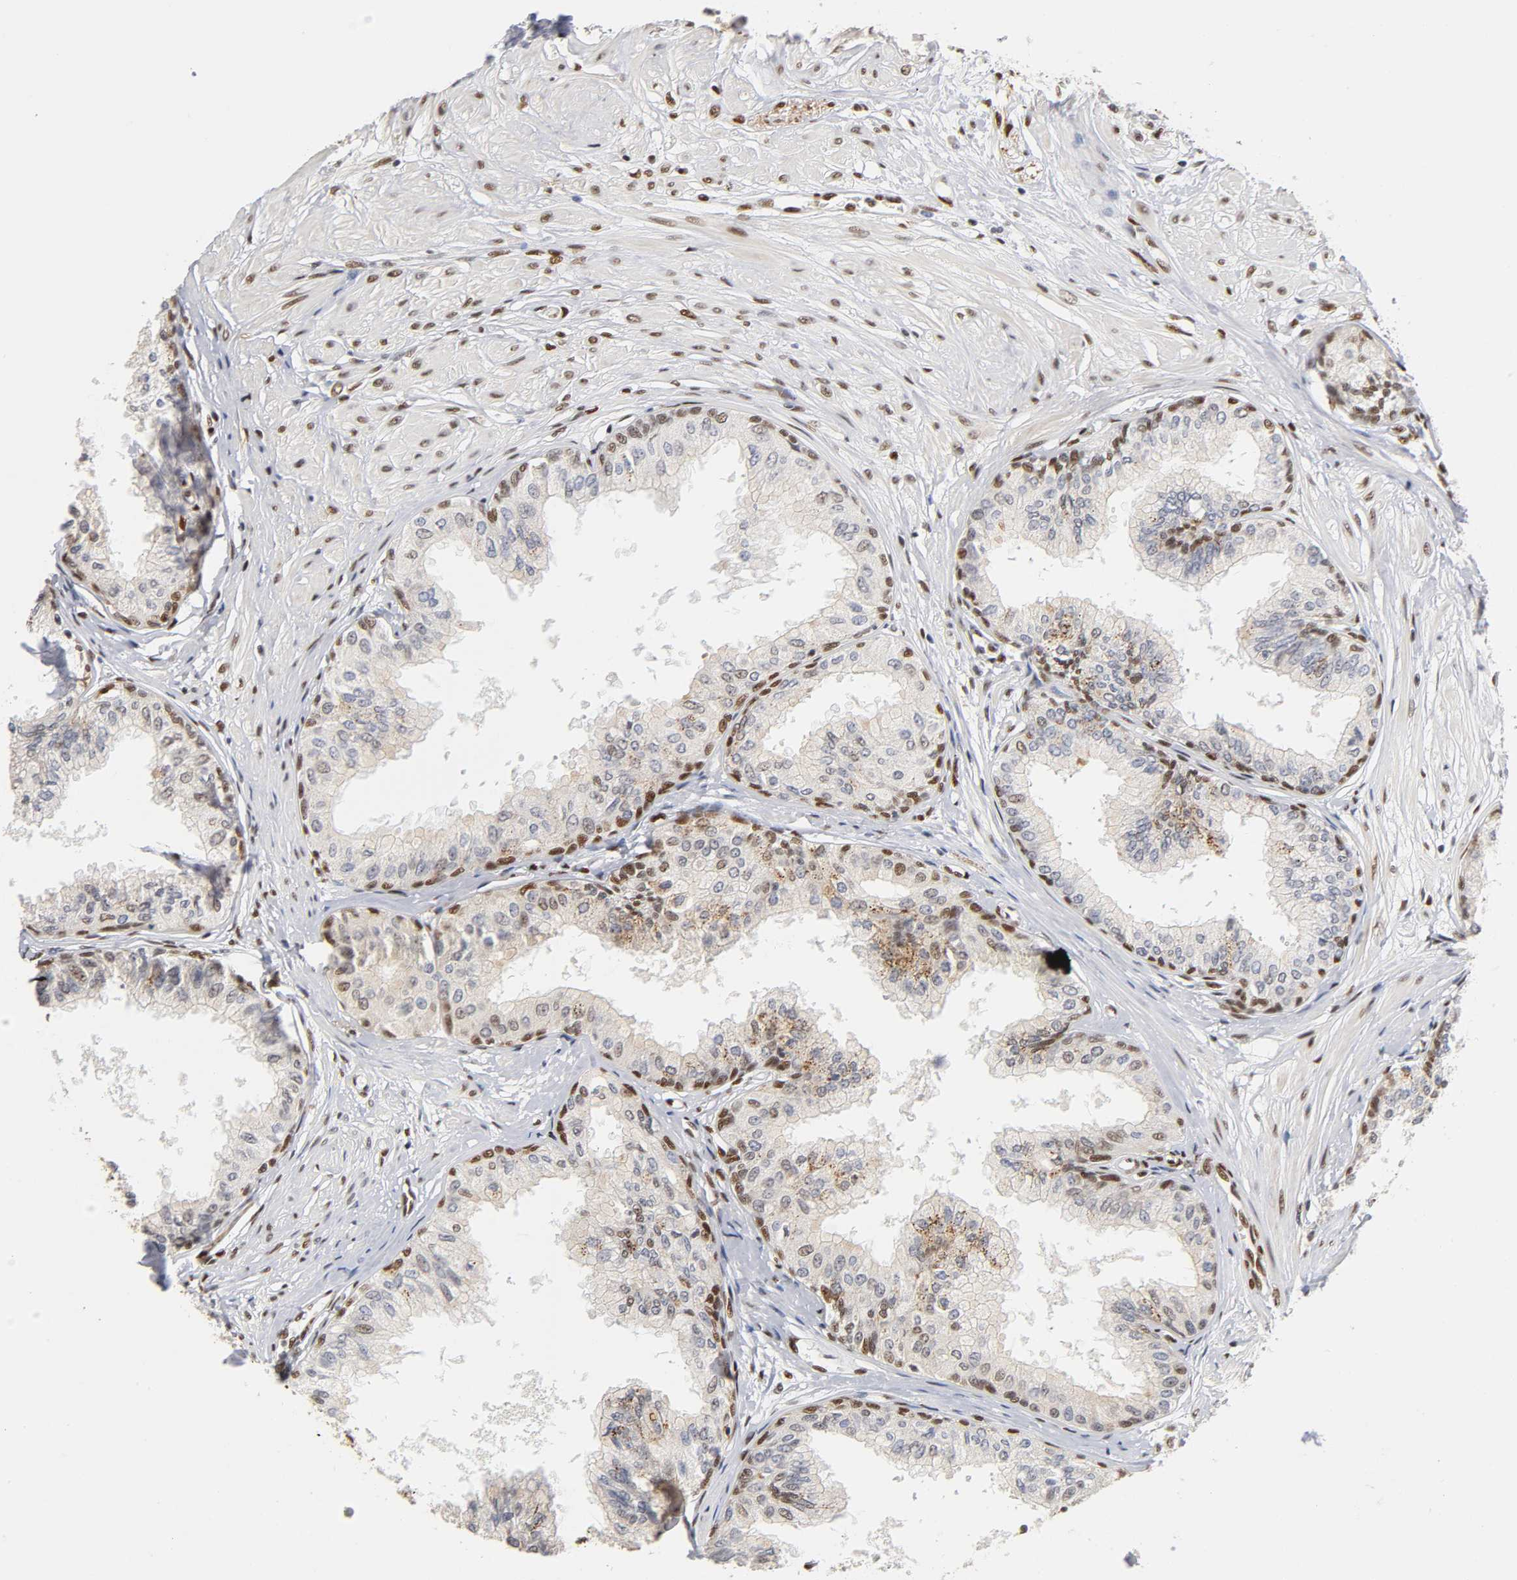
{"staining": {"intensity": "moderate", "quantity": "25%-75%", "location": "cytoplasmic/membranous,nuclear"}, "tissue": "prostate", "cell_type": "Glandular cells", "image_type": "normal", "snomed": [{"axis": "morphology", "description": "Normal tissue, NOS"}, {"axis": "topography", "description": "Prostate"}, {"axis": "topography", "description": "Seminal veicle"}], "caption": "Immunohistochemistry photomicrograph of unremarkable prostate stained for a protein (brown), which shows medium levels of moderate cytoplasmic/membranous,nuclear expression in approximately 25%-75% of glandular cells.", "gene": "NR3C1", "patient": {"sex": "male", "age": 60}}